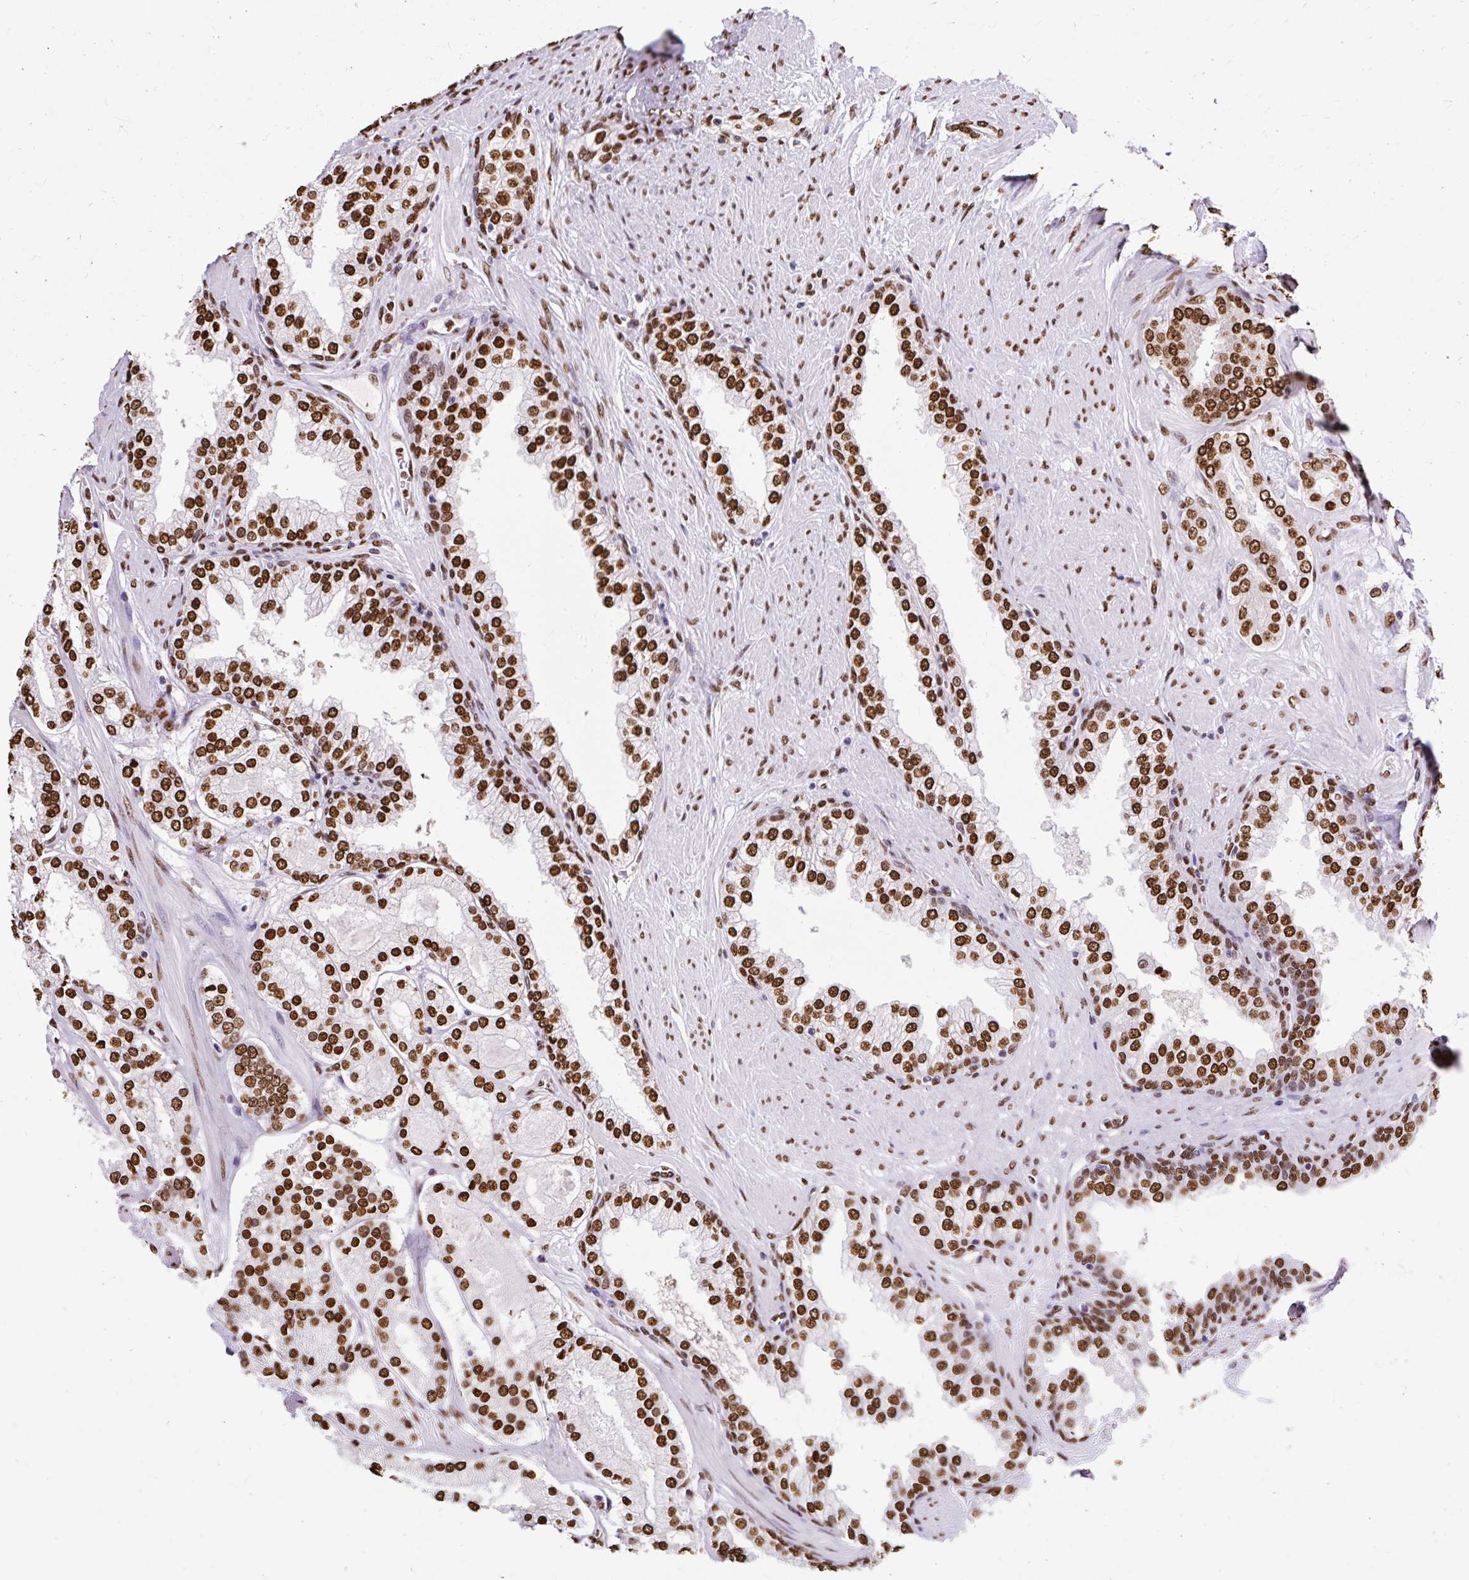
{"staining": {"intensity": "strong", "quantity": ">75%", "location": "nuclear"}, "tissue": "prostate cancer", "cell_type": "Tumor cells", "image_type": "cancer", "snomed": [{"axis": "morphology", "description": "Adenocarcinoma, Low grade"}, {"axis": "topography", "description": "Prostate"}], "caption": "Prostate cancer stained for a protein (brown) shows strong nuclear positive positivity in approximately >75% of tumor cells.", "gene": "TMEM184C", "patient": {"sex": "male", "age": 42}}